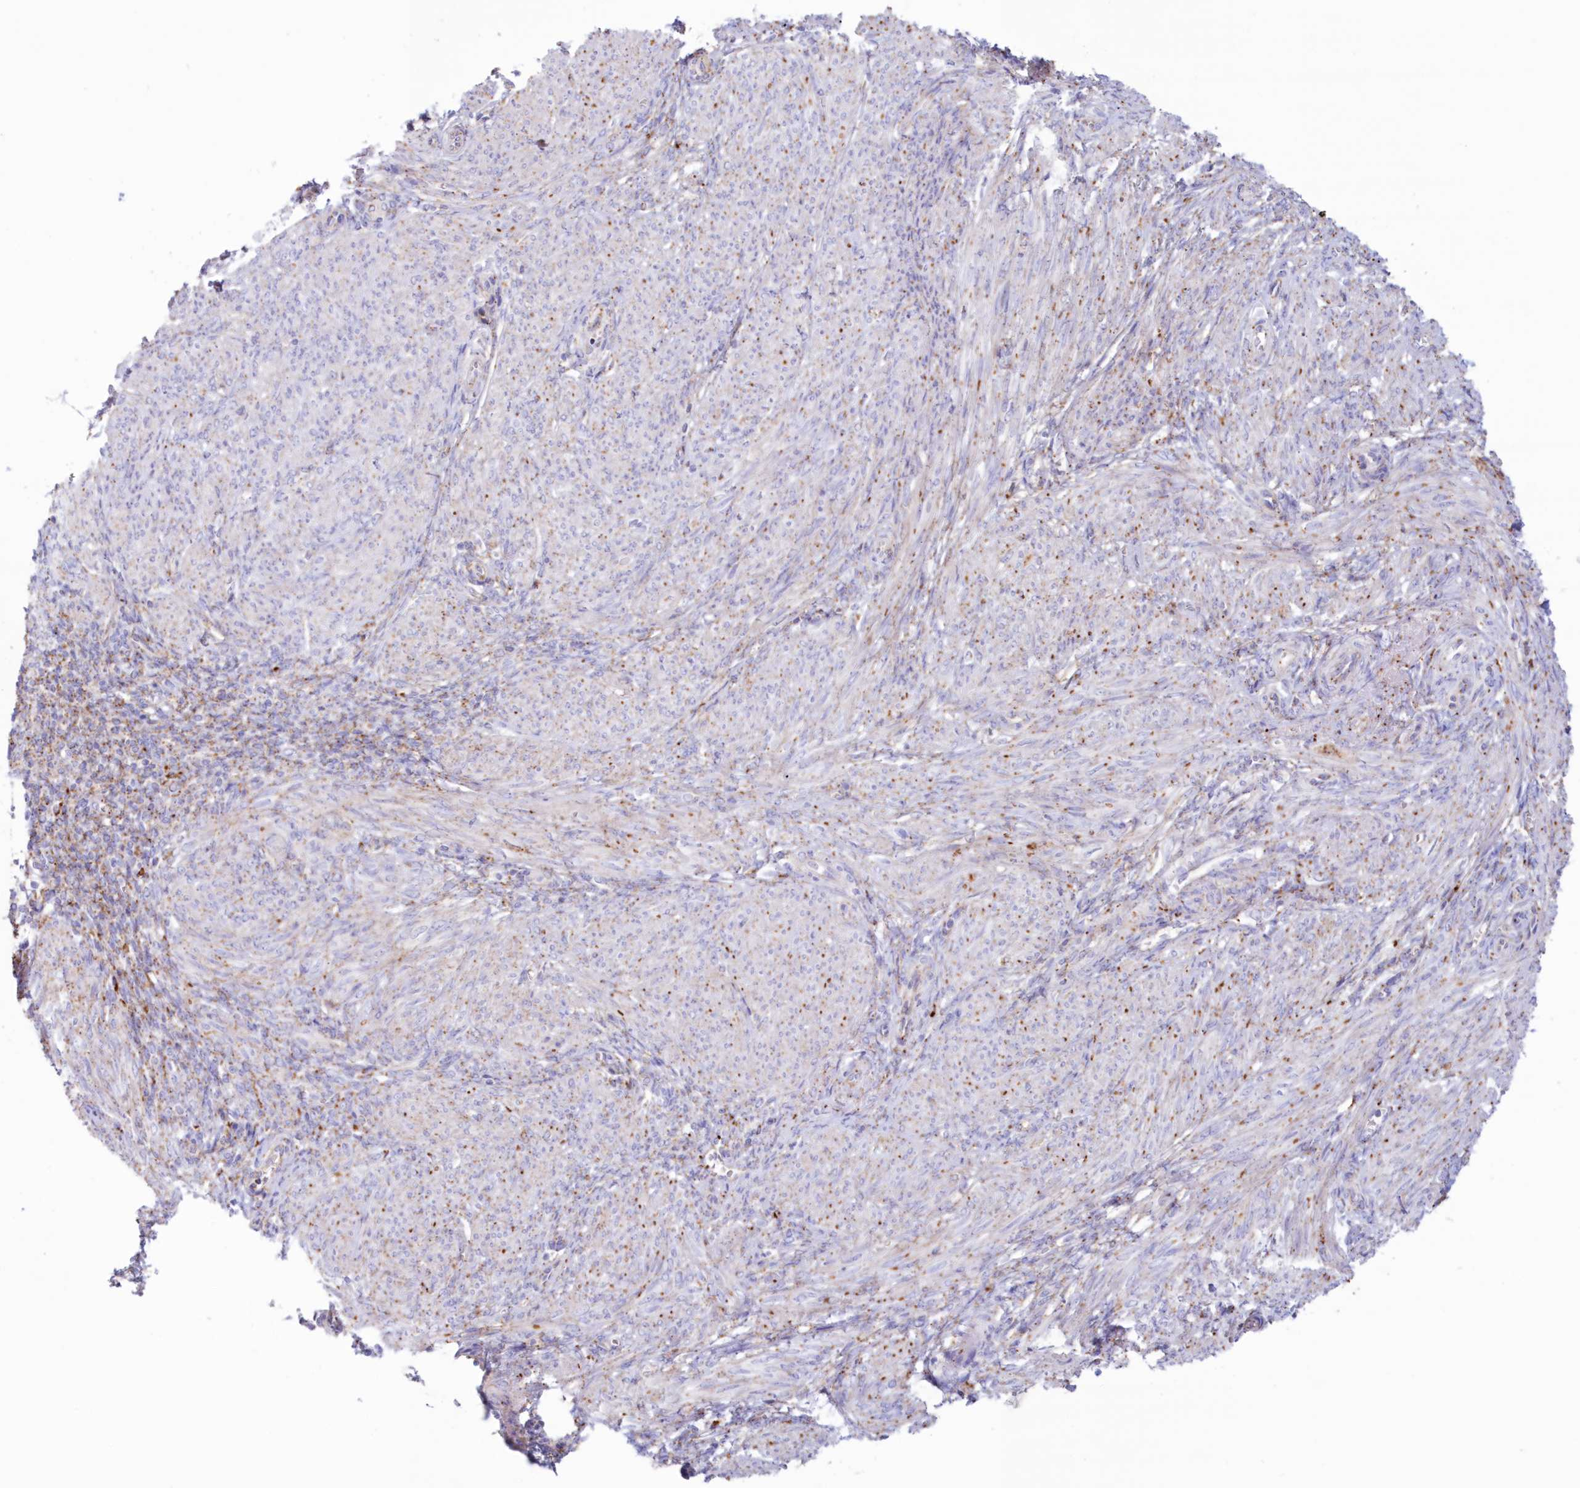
{"staining": {"intensity": "moderate", "quantity": "25%-75%", "location": "cytoplasmic/membranous"}, "tissue": "smooth muscle", "cell_type": "Smooth muscle cells", "image_type": "normal", "snomed": [{"axis": "morphology", "description": "Normal tissue, NOS"}, {"axis": "topography", "description": "Smooth muscle"}], "caption": "IHC photomicrograph of unremarkable smooth muscle: human smooth muscle stained using immunohistochemistry (IHC) reveals medium levels of moderate protein expression localized specifically in the cytoplasmic/membranous of smooth muscle cells, appearing as a cytoplasmic/membranous brown color.", "gene": "TPP1", "patient": {"sex": "female", "age": 39}}